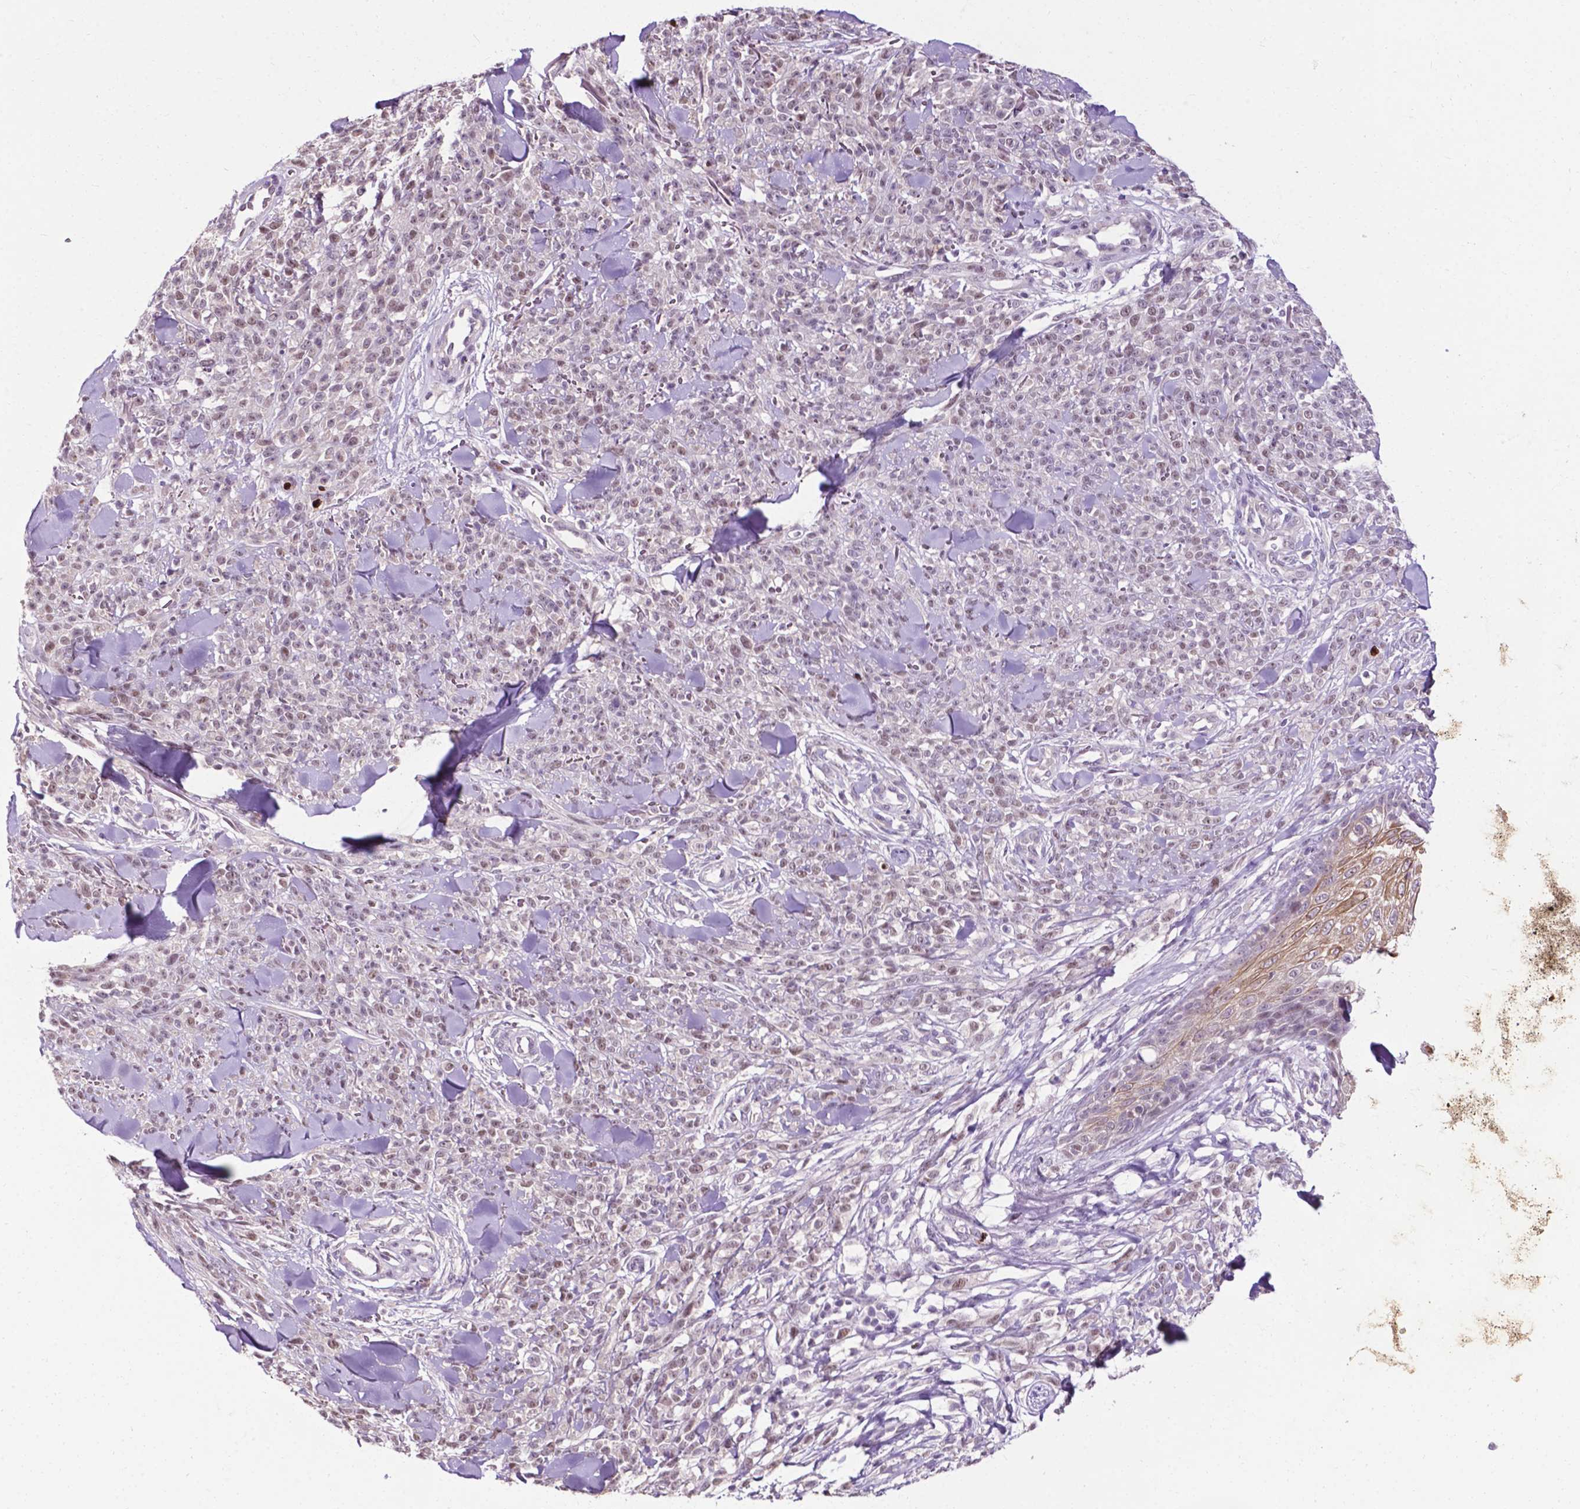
{"staining": {"intensity": "weak", "quantity": "<25%", "location": "nuclear"}, "tissue": "melanoma", "cell_type": "Tumor cells", "image_type": "cancer", "snomed": [{"axis": "morphology", "description": "Malignant melanoma, NOS"}, {"axis": "topography", "description": "Skin"}, {"axis": "topography", "description": "Skin of trunk"}], "caption": "An image of melanoma stained for a protein shows no brown staining in tumor cells.", "gene": "SMAD3", "patient": {"sex": "male", "age": 74}}